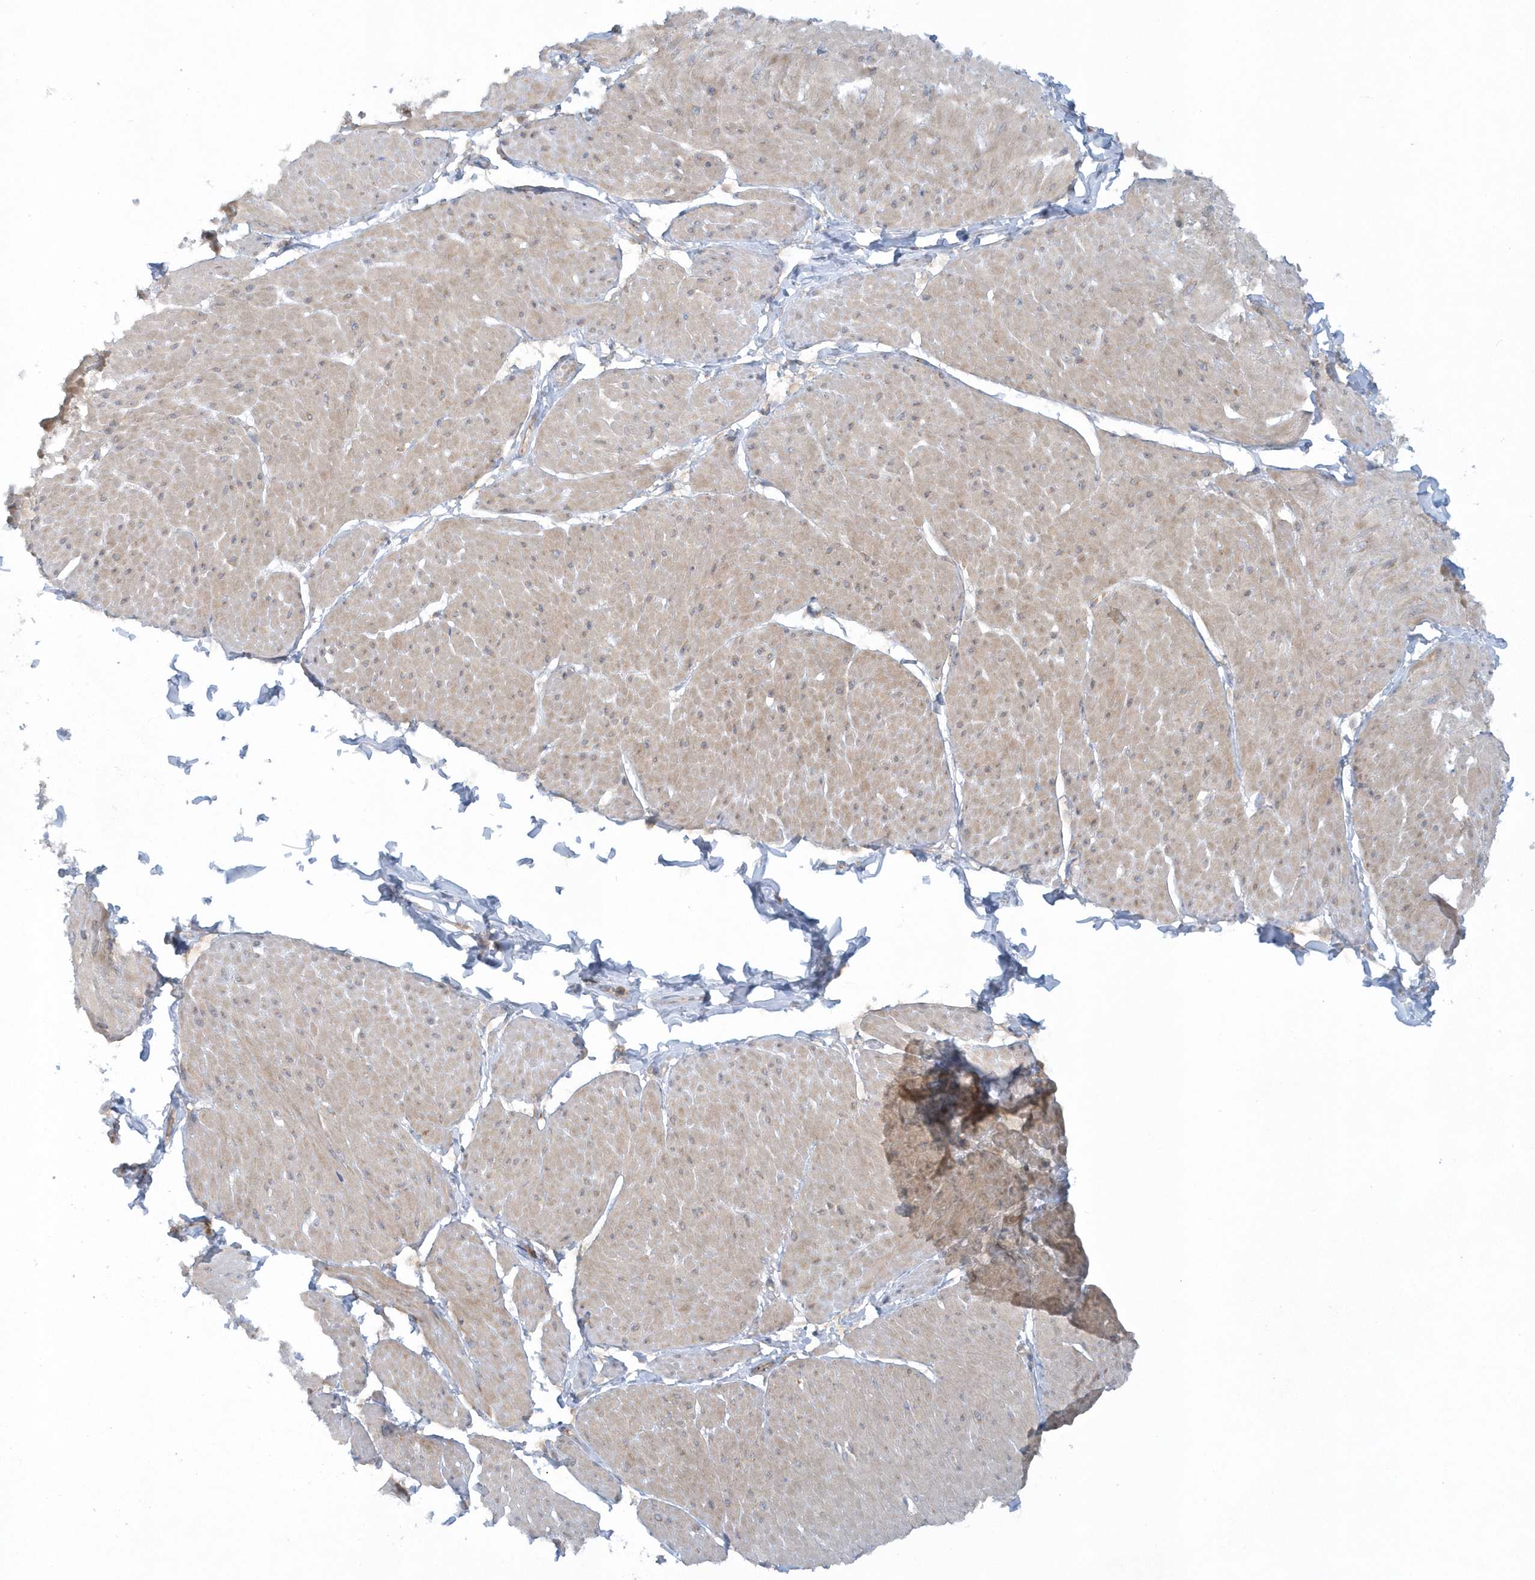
{"staining": {"intensity": "weak", "quantity": "25%-75%", "location": "cytoplasmic/membranous"}, "tissue": "smooth muscle", "cell_type": "Smooth muscle cells", "image_type": "normal", "snomed": [{"axis": "morphology", "description": "Urothelial carcinoma, High grade"}, {"axis": "topography", "description": "Urinary bladder"}], "caption": "Smooth muscle cells display weak cytoplasmic/membranous positivity in about 25%-75% of cells in benign smooth muscle. (Stains: DAB (3,3'-diaminobenzidine) in brown, nuclei in blue, Microscopy: brightfield microscopy at high magnification).", "gene": "CNOT10", "patient": {"sex": "male", "age": 46}}